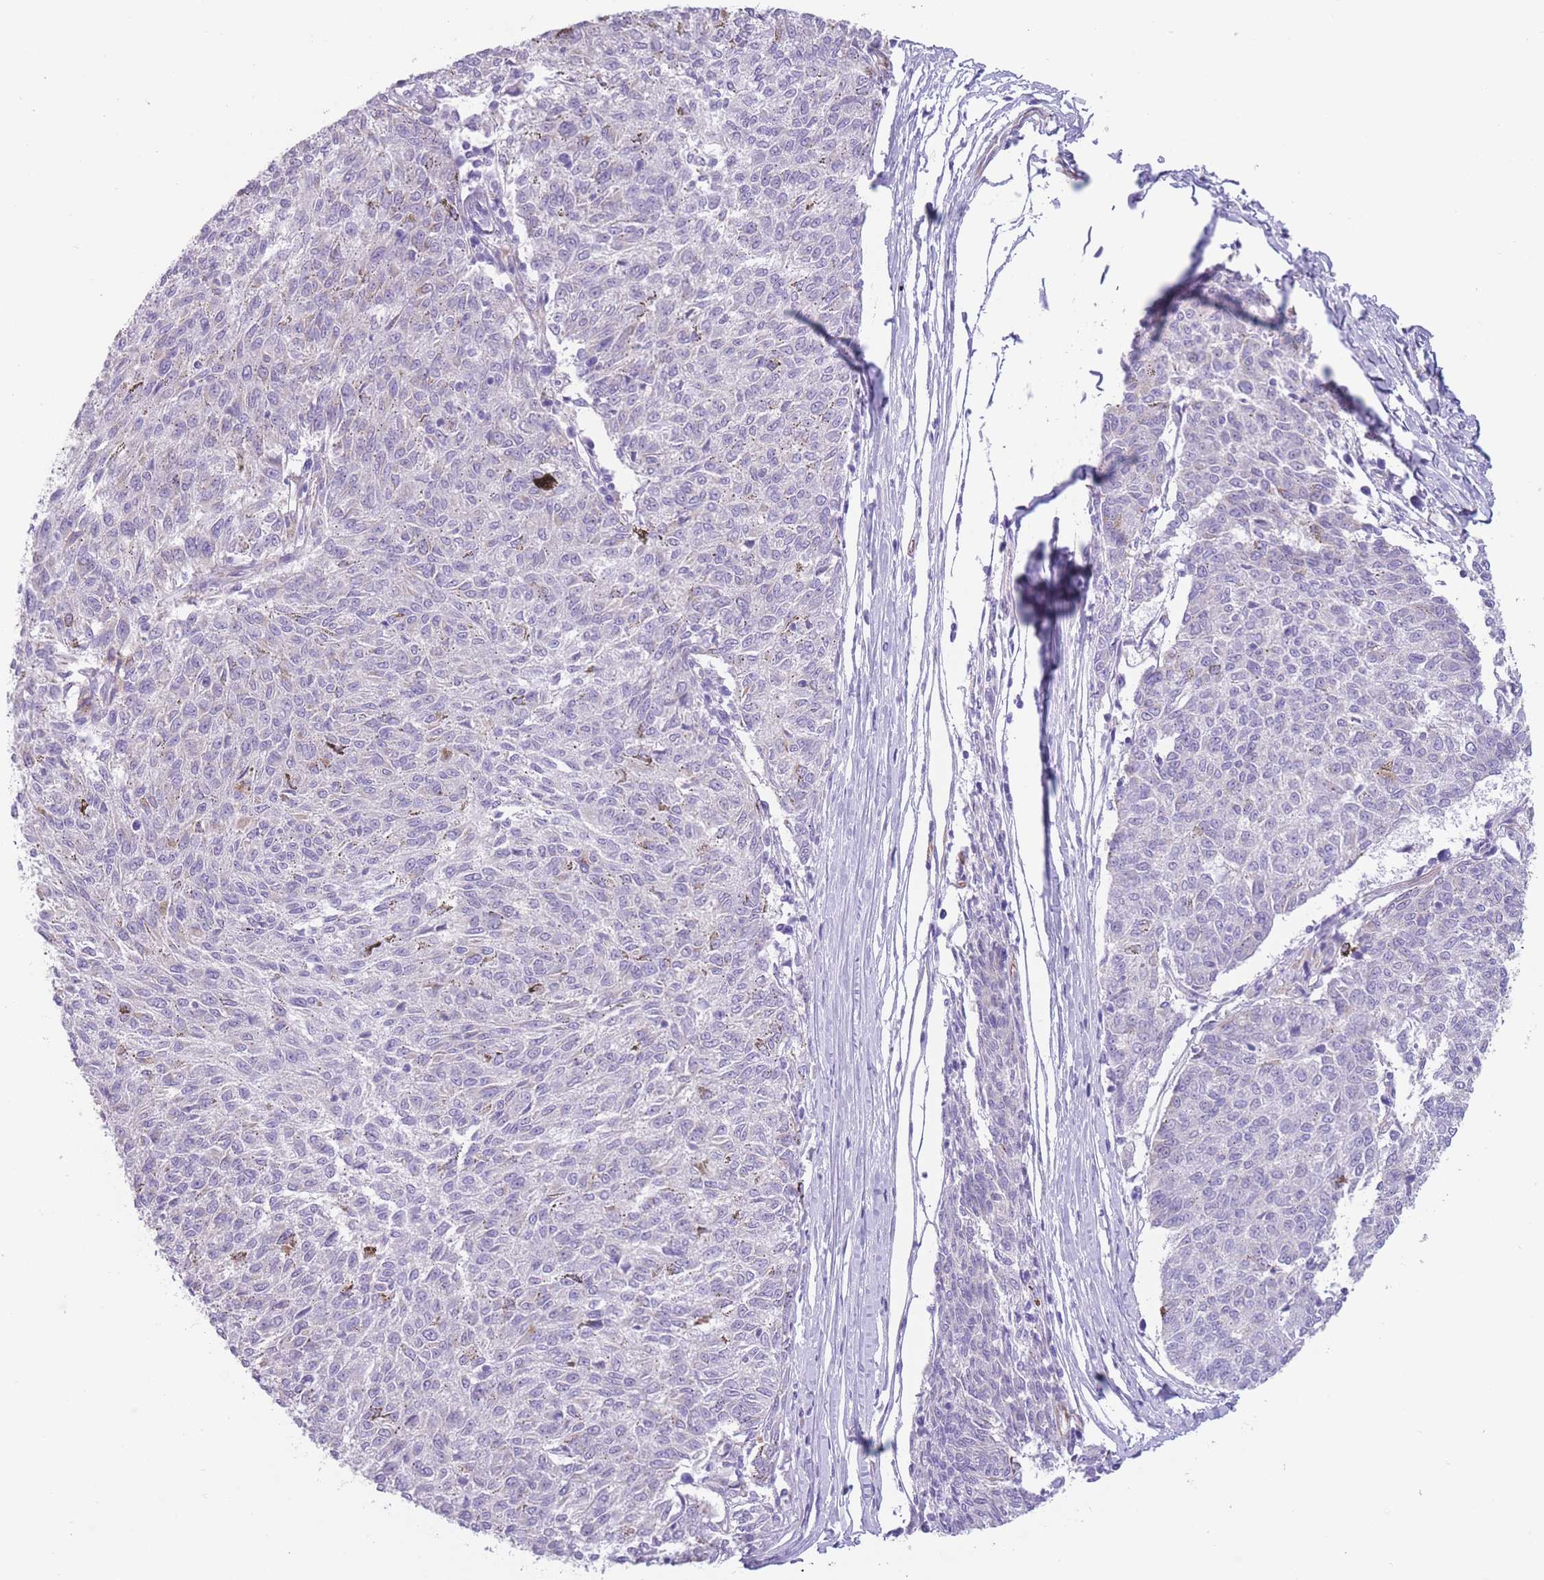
{"staining": {"intensity": "negative", "quantity": "none", "location": "none"}, "tissue": "melanoma", "cell_type": "Tumor cells", "image_type": "cancer", "snomed": [{"axis": "morphology", "description": "Malignant melanoma, NOS"}, {"axis": "topography", "description": "Skin"}], "caption": "A photomicrograph of melanoma stained for a protein displays no brown staining in tumor cells.", "gene": "PTCD1", "patient": {"sex": "female", "age": 72}}